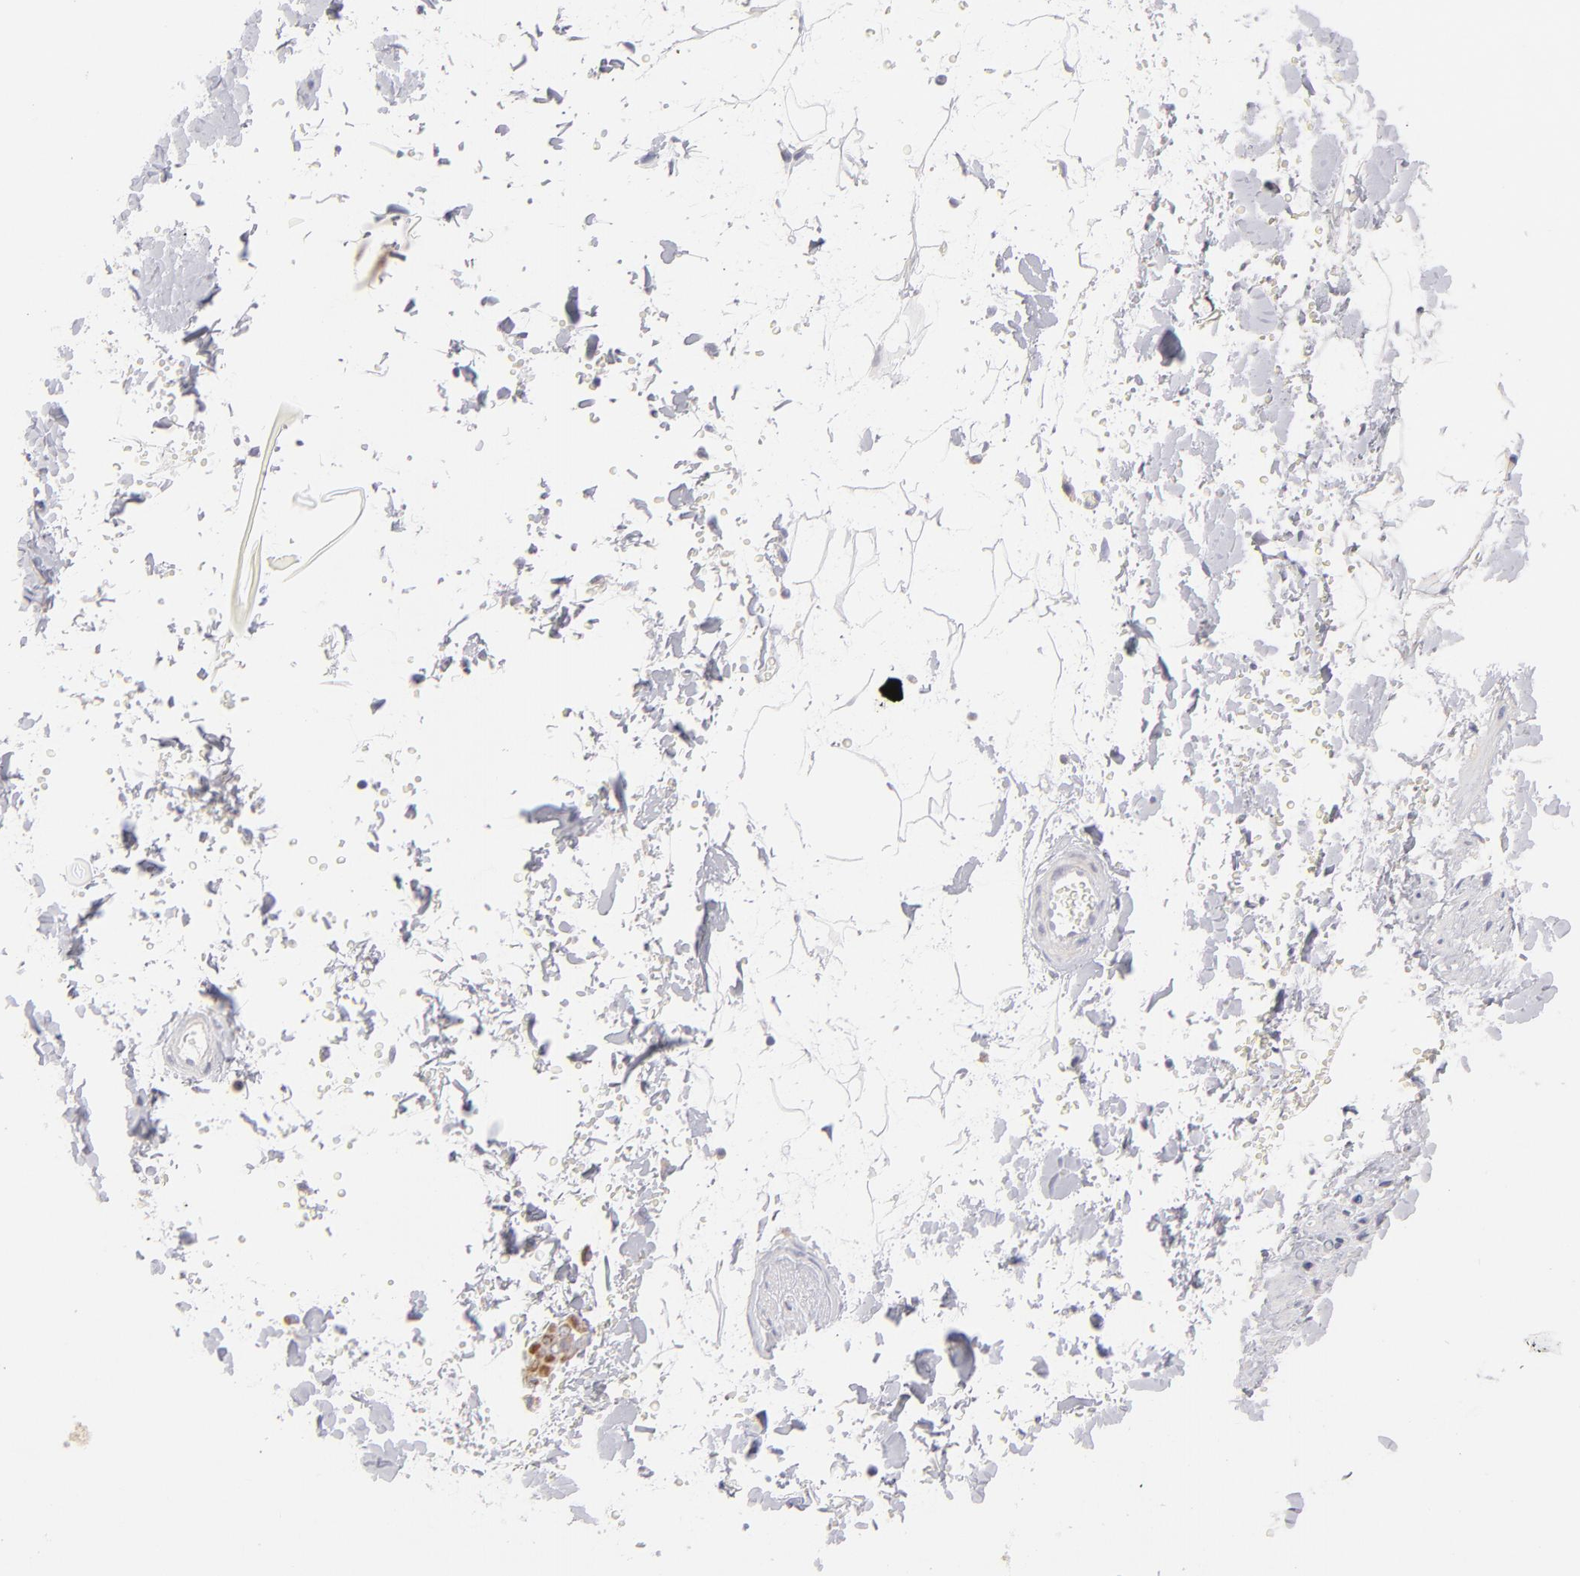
{"staining": {"intensity": "negative", "quantity": "none", "location": "none"}, "tissue": "soft tissue", "cell_type": "Fibroblasts", "image_type": "normal", "snomed": [{"axis": "morphology", "description": "Normal tissue, NOS"}, {"axis": "topography", "description": "Soft tissue"}], "caption": "This is an immunohistochemistry photomicrograph of unremarkable human soft tissue. There is no positivity in fibroblasts.", "gene": "HCCS", "patient": {"sex": "male", "age": 72}}